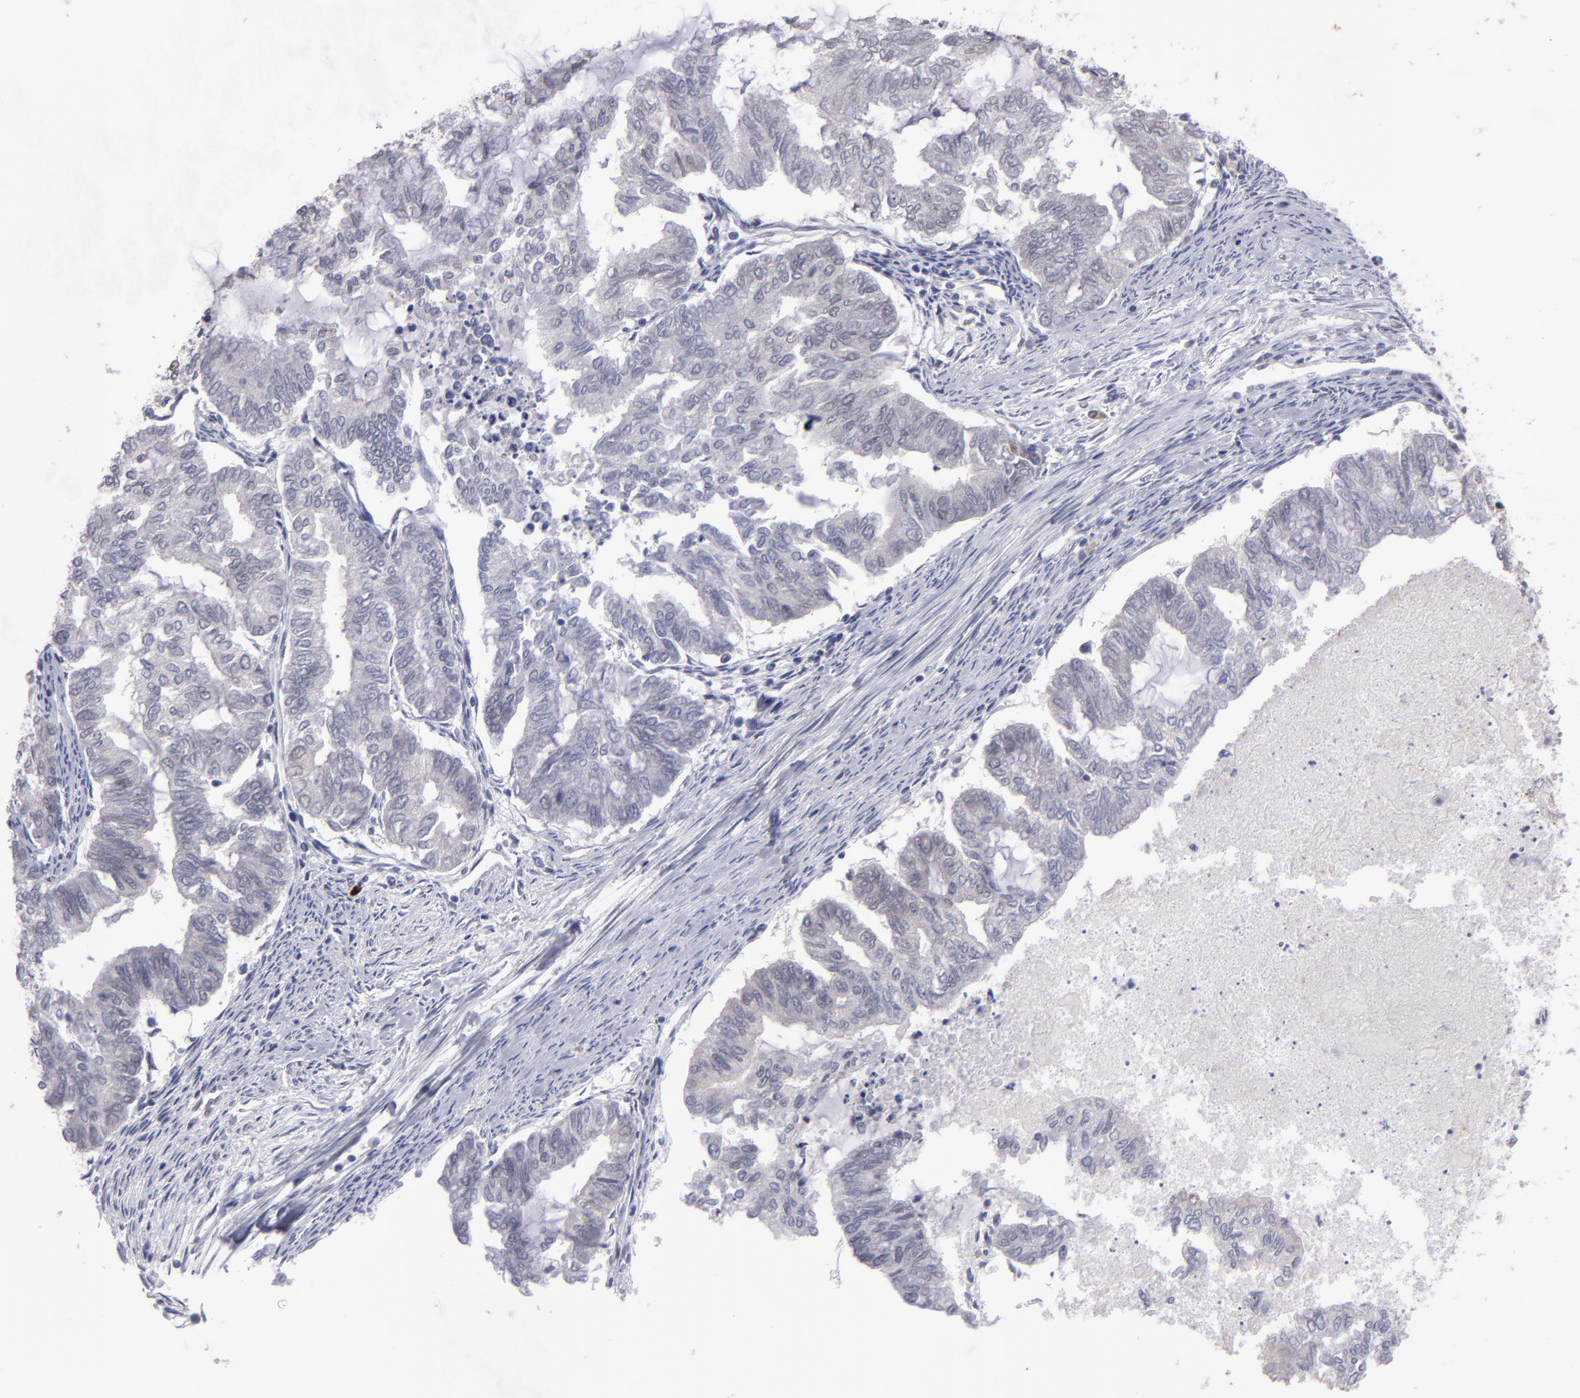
{"staining": {"intensity": "weak", "quantity": "<25%", "location": "nuclear"}, "tissue": "endometrial cancer", "cell_type": "Tumor cells", "image_type": "cancer", "snomed": [{"axis": "morphology", "description": "Adenocarcinoma, NOS"}, {"axis": "topography", "description": "Endometrium"}], "caption": "IHC micrograph of neoplastic tissue: endometrial adenocarcinoma stained with DAB displays no significant protein expression in tumor cells.", "gene": "OTUB2", "patient": {"sex": "female", "age": 79}}